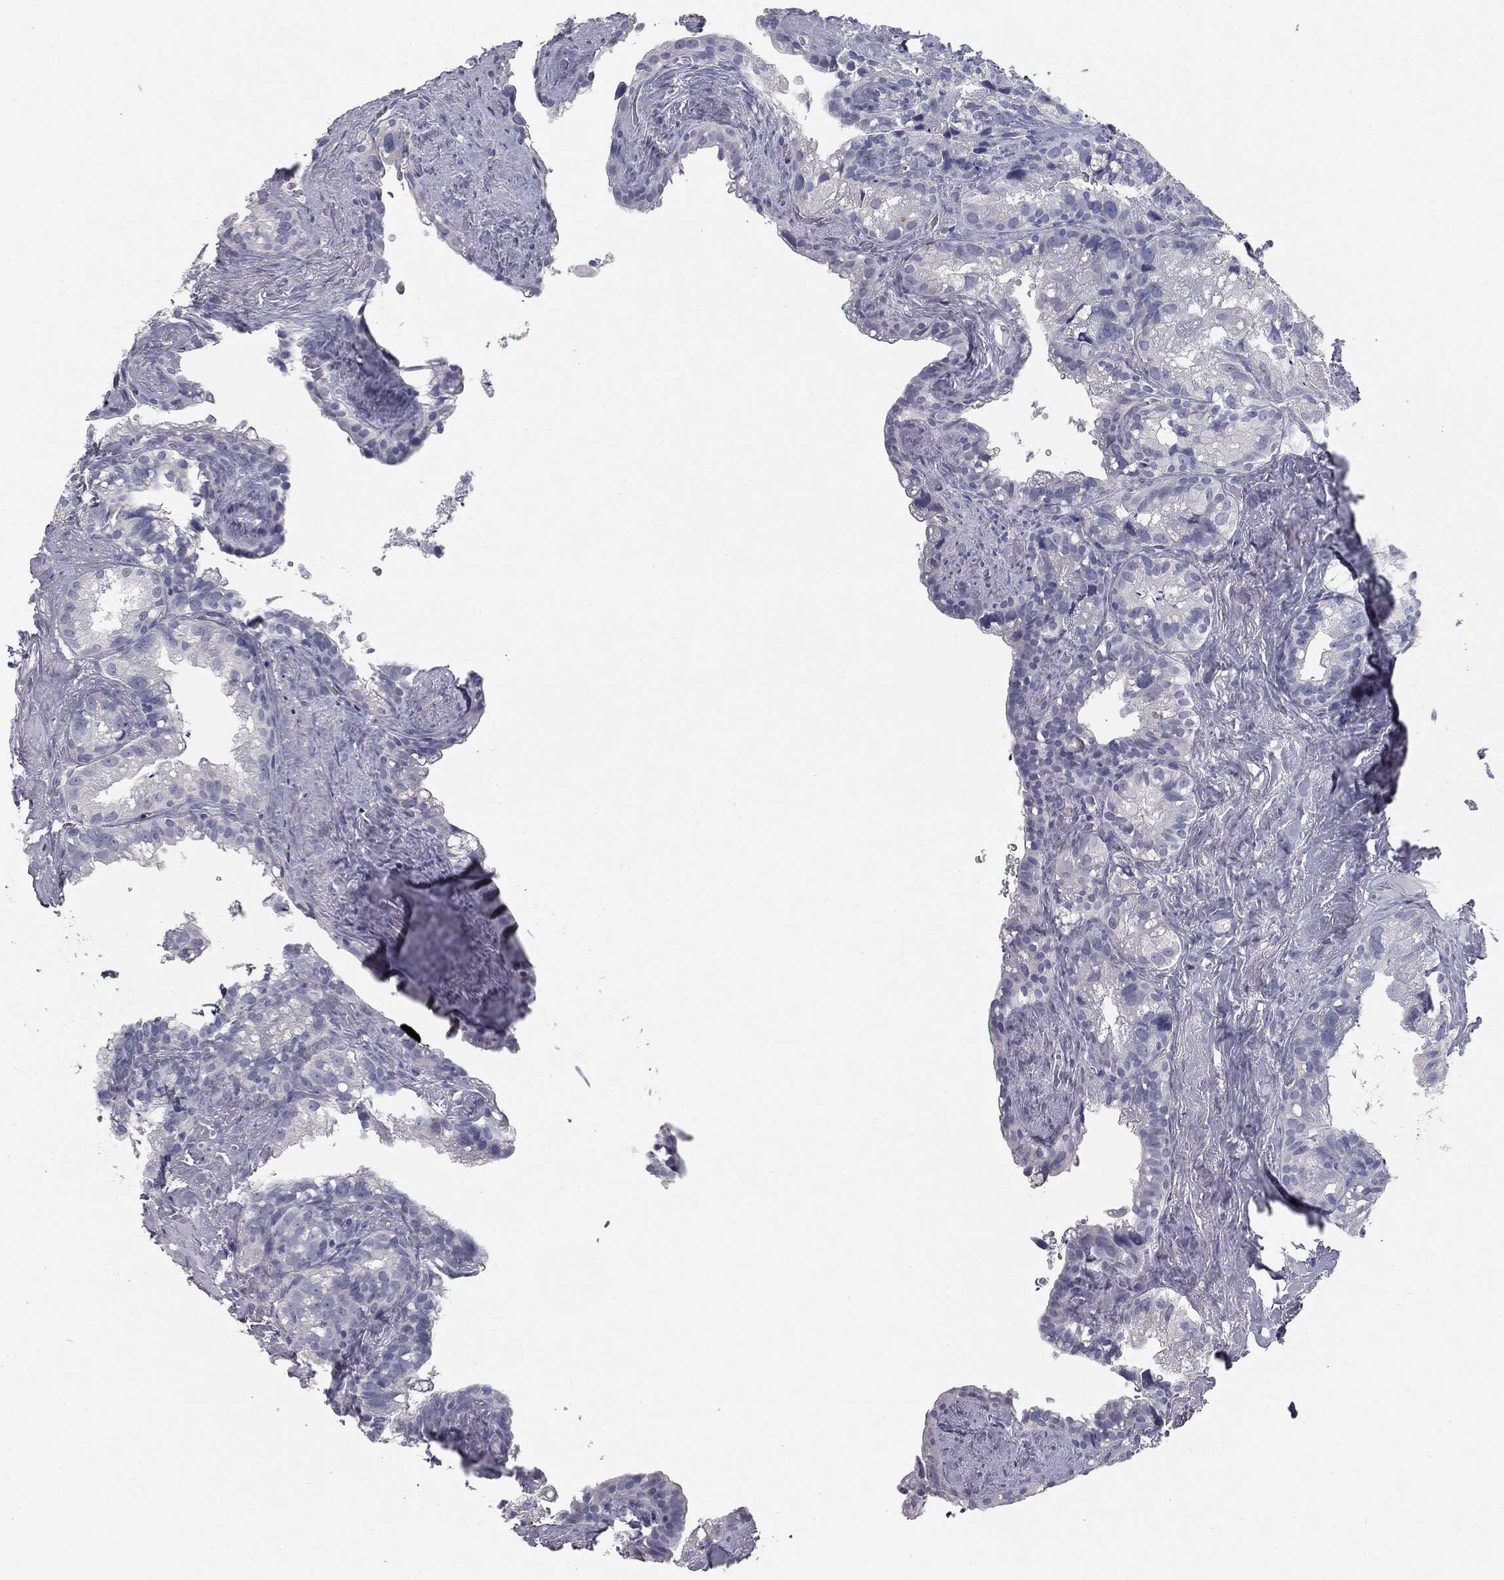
{"staining": {"intensity": "negative", "quantity": "none", "location": "none"}, "tissue": "seminal vesicle", "cell_type": "Glandular cells", "image_type": "normal", "snomed": [{"axis": "morphology", "description": "Normal tissue, NOS"}, {"axis": "topography", "description": "Seminal veicle"}], "caption": "The image displays no significant expression in glandular cells of seminal vesicle. (DAB (3,3'-diaminobenzidine) immunohistochemistry with hematoxylin counter stain).", "gene": "MUC5AC", "patient": {"sex": "male", "age": 72}}